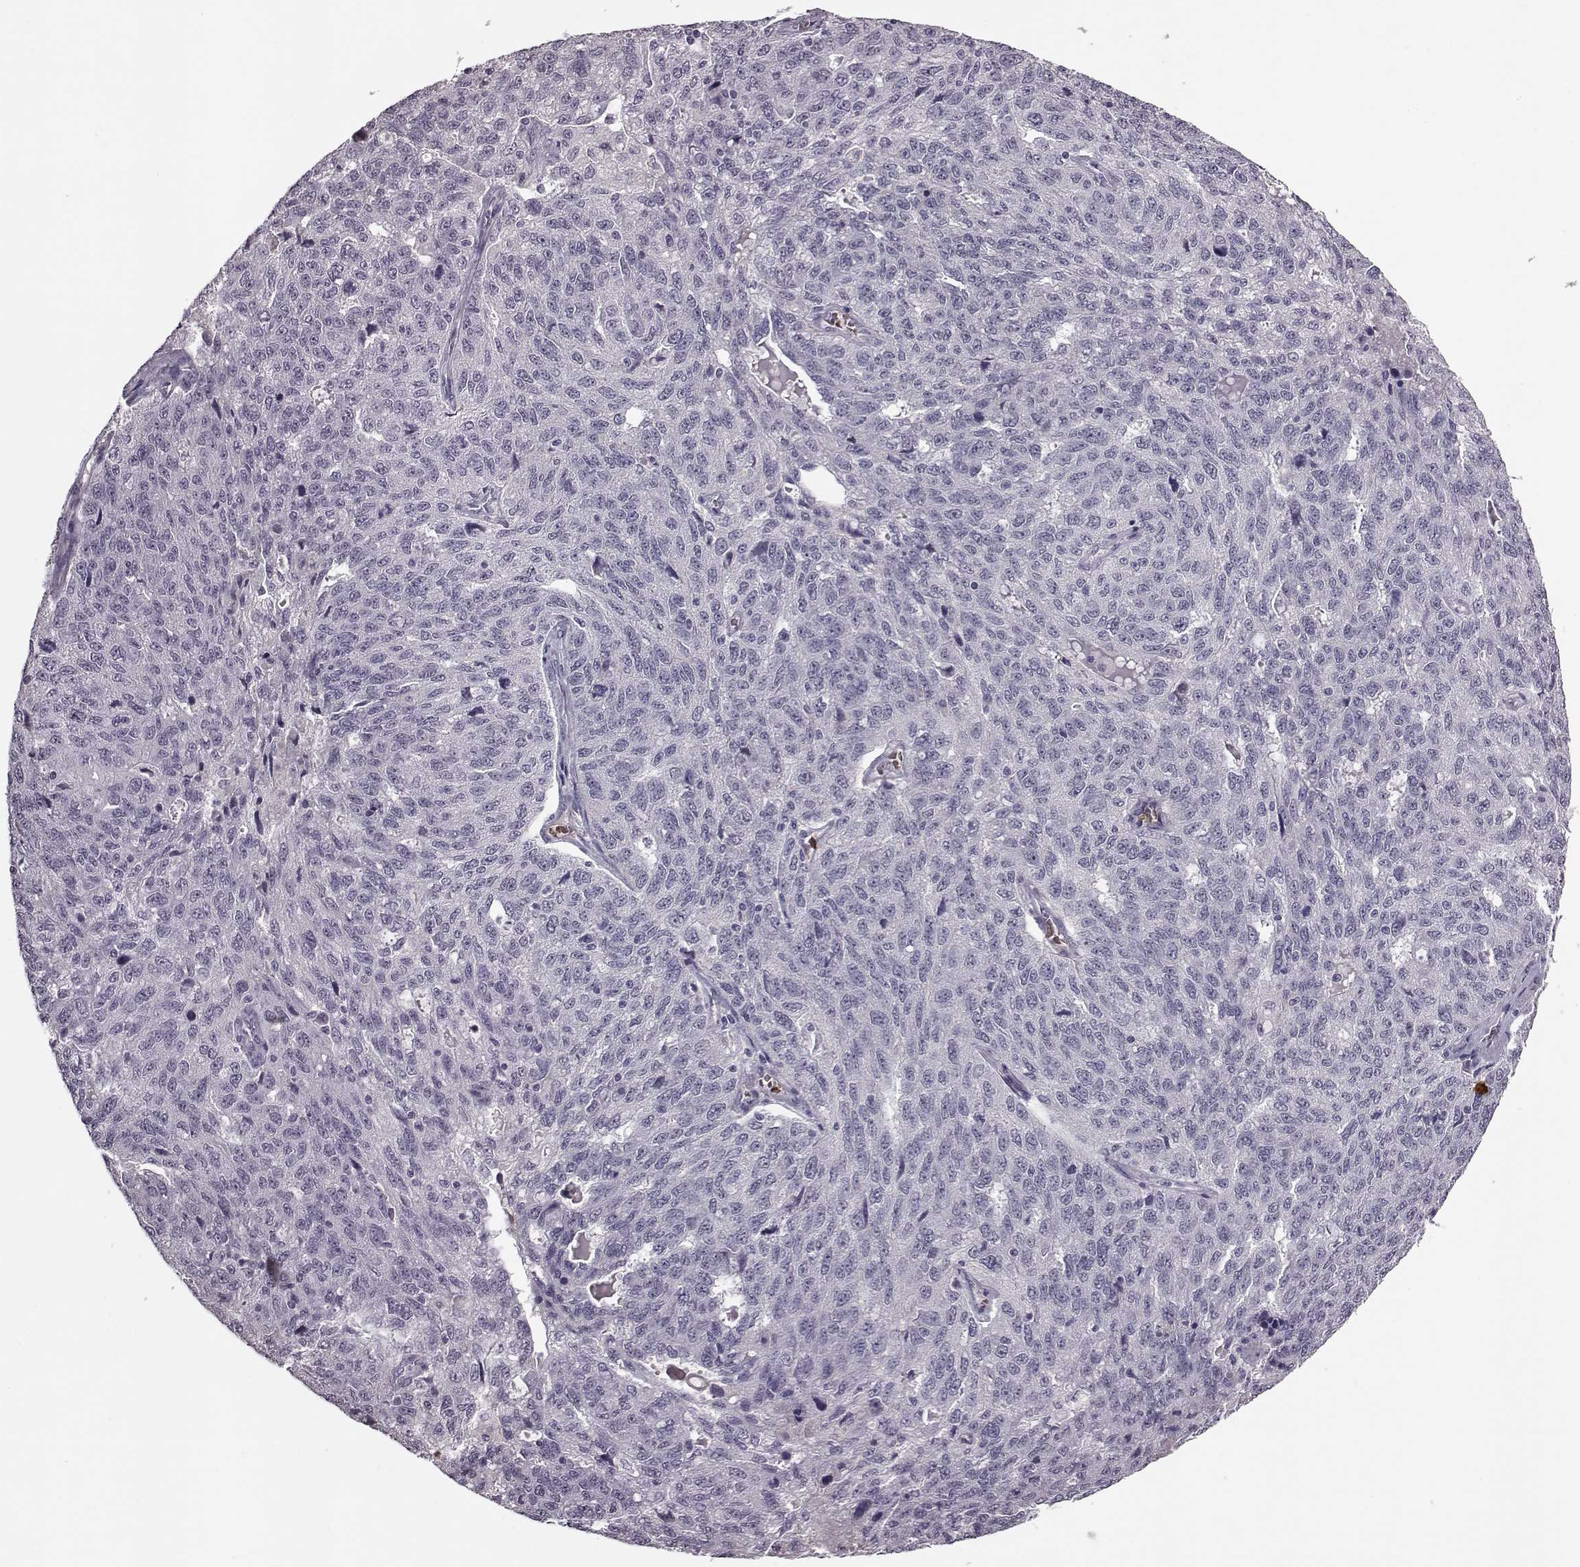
{"staining": {"intensity": "negative", "quantity": "none", "location": "none"}, "tissue": "ovarian cancer", "cell_type": "Tumor cells", "image_type": "cancer", "snomed": [{"axis": "morphology", "description": "Cystadenocarcinoma, serous, NOS"}, {"axis": "topography", "description": "Ovary"}], "caption": "An image of human ovarian cancer (serous cystadenocarcinoma) is negative for staining in tumor cells.", "gene": "PROP1", "patient": {"sex": "female", "age": 71}}